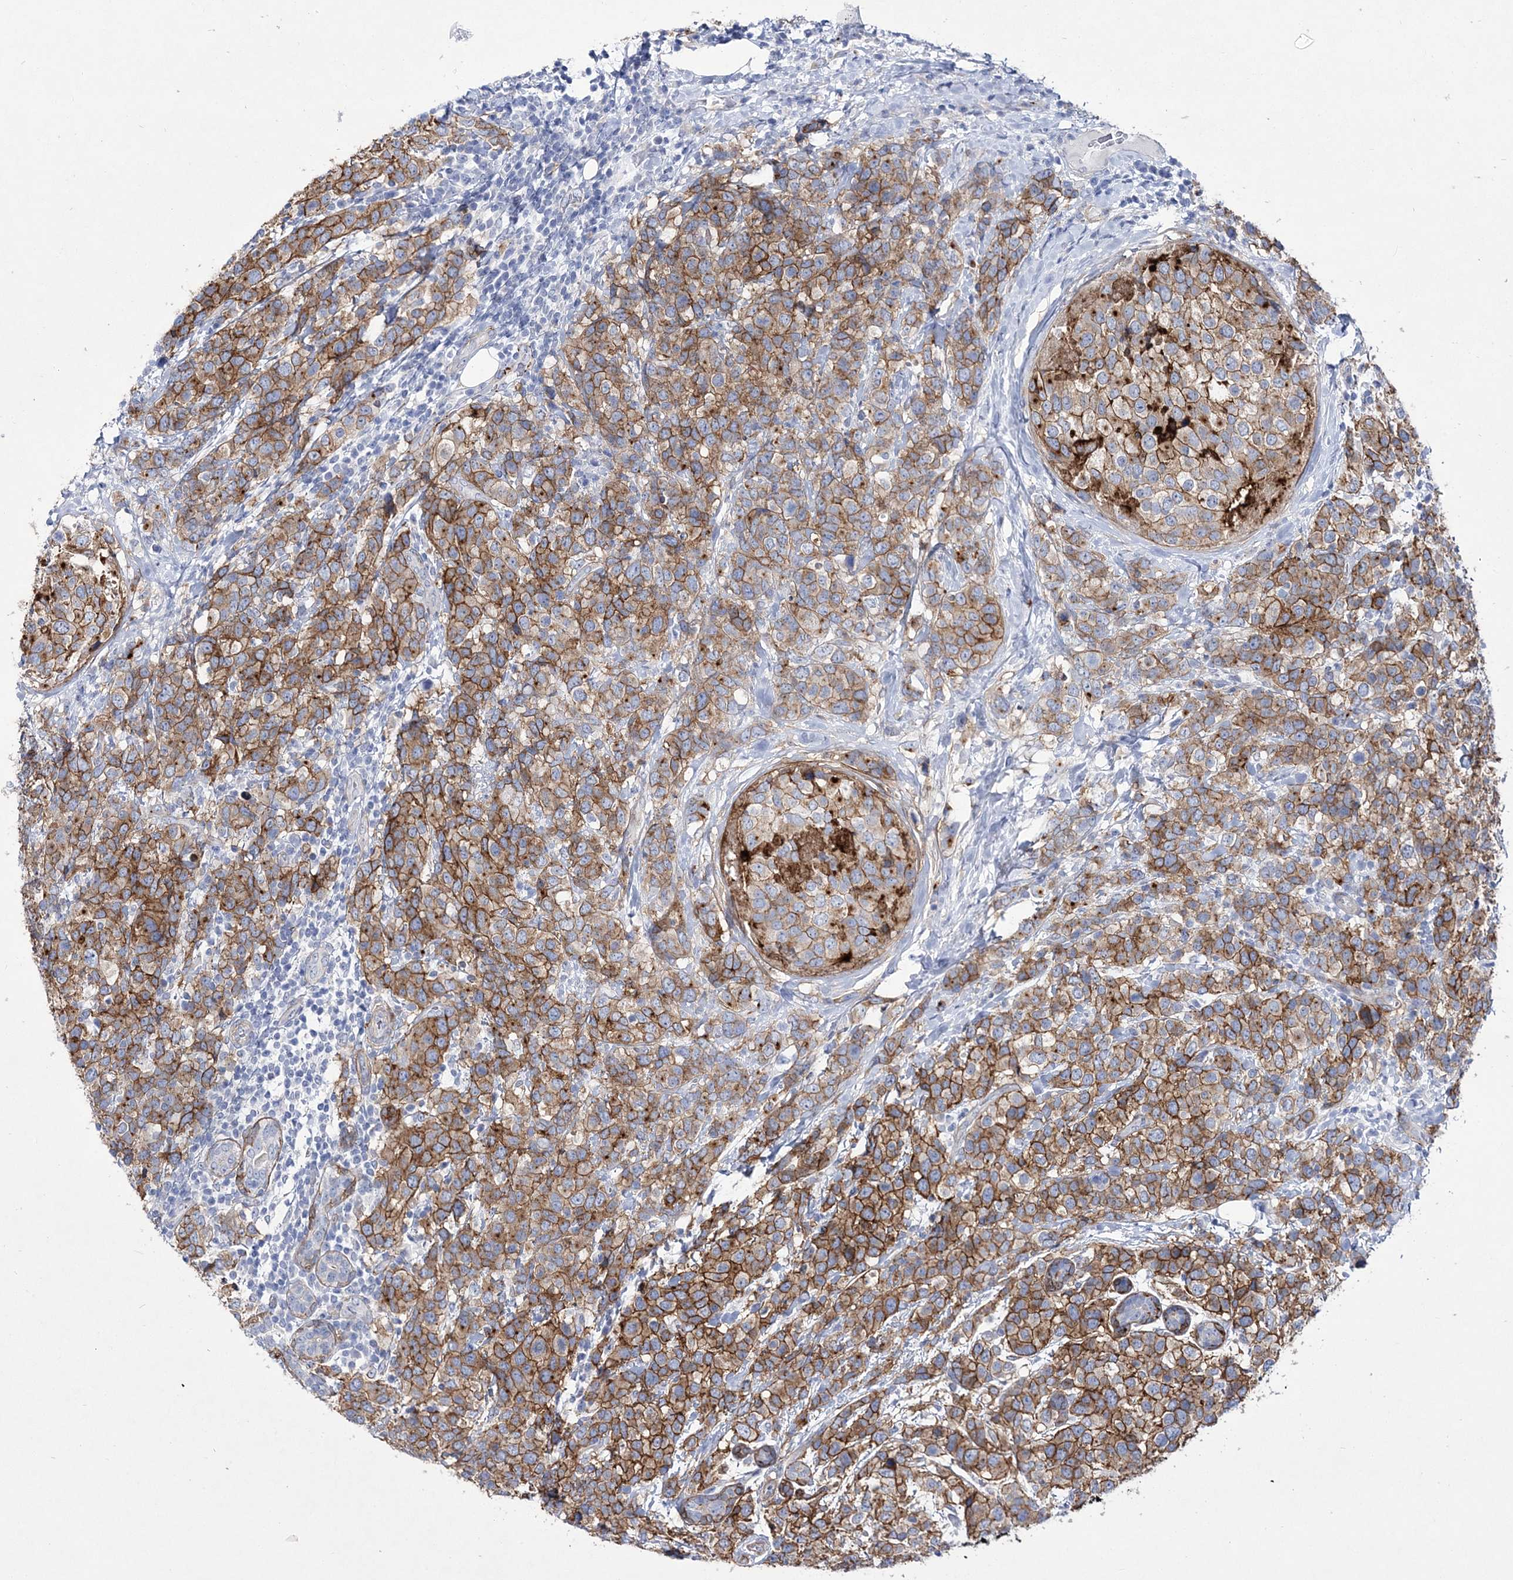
{"staining": {"intensity": "moderate", "quantity": ">75%", "location": "cytoplasmic/membranous"}, "tissue": "breast cancer", "cell_type": "Tumor cells", "image_type": "cancer", "snomed": [{"axis": "morphology", "description": "Lobular carcinoma"}, {"axis": "topography", "description": "Breast"}], "caption": "Human lobular carcinoma (breast) stained for a protein (brown) shows moderate cytoplasmic/membranous positive positivity in approximately >75% of tumor cells.", "gene": "ANO1", "patient": {"sex": "female", "age": 59}}